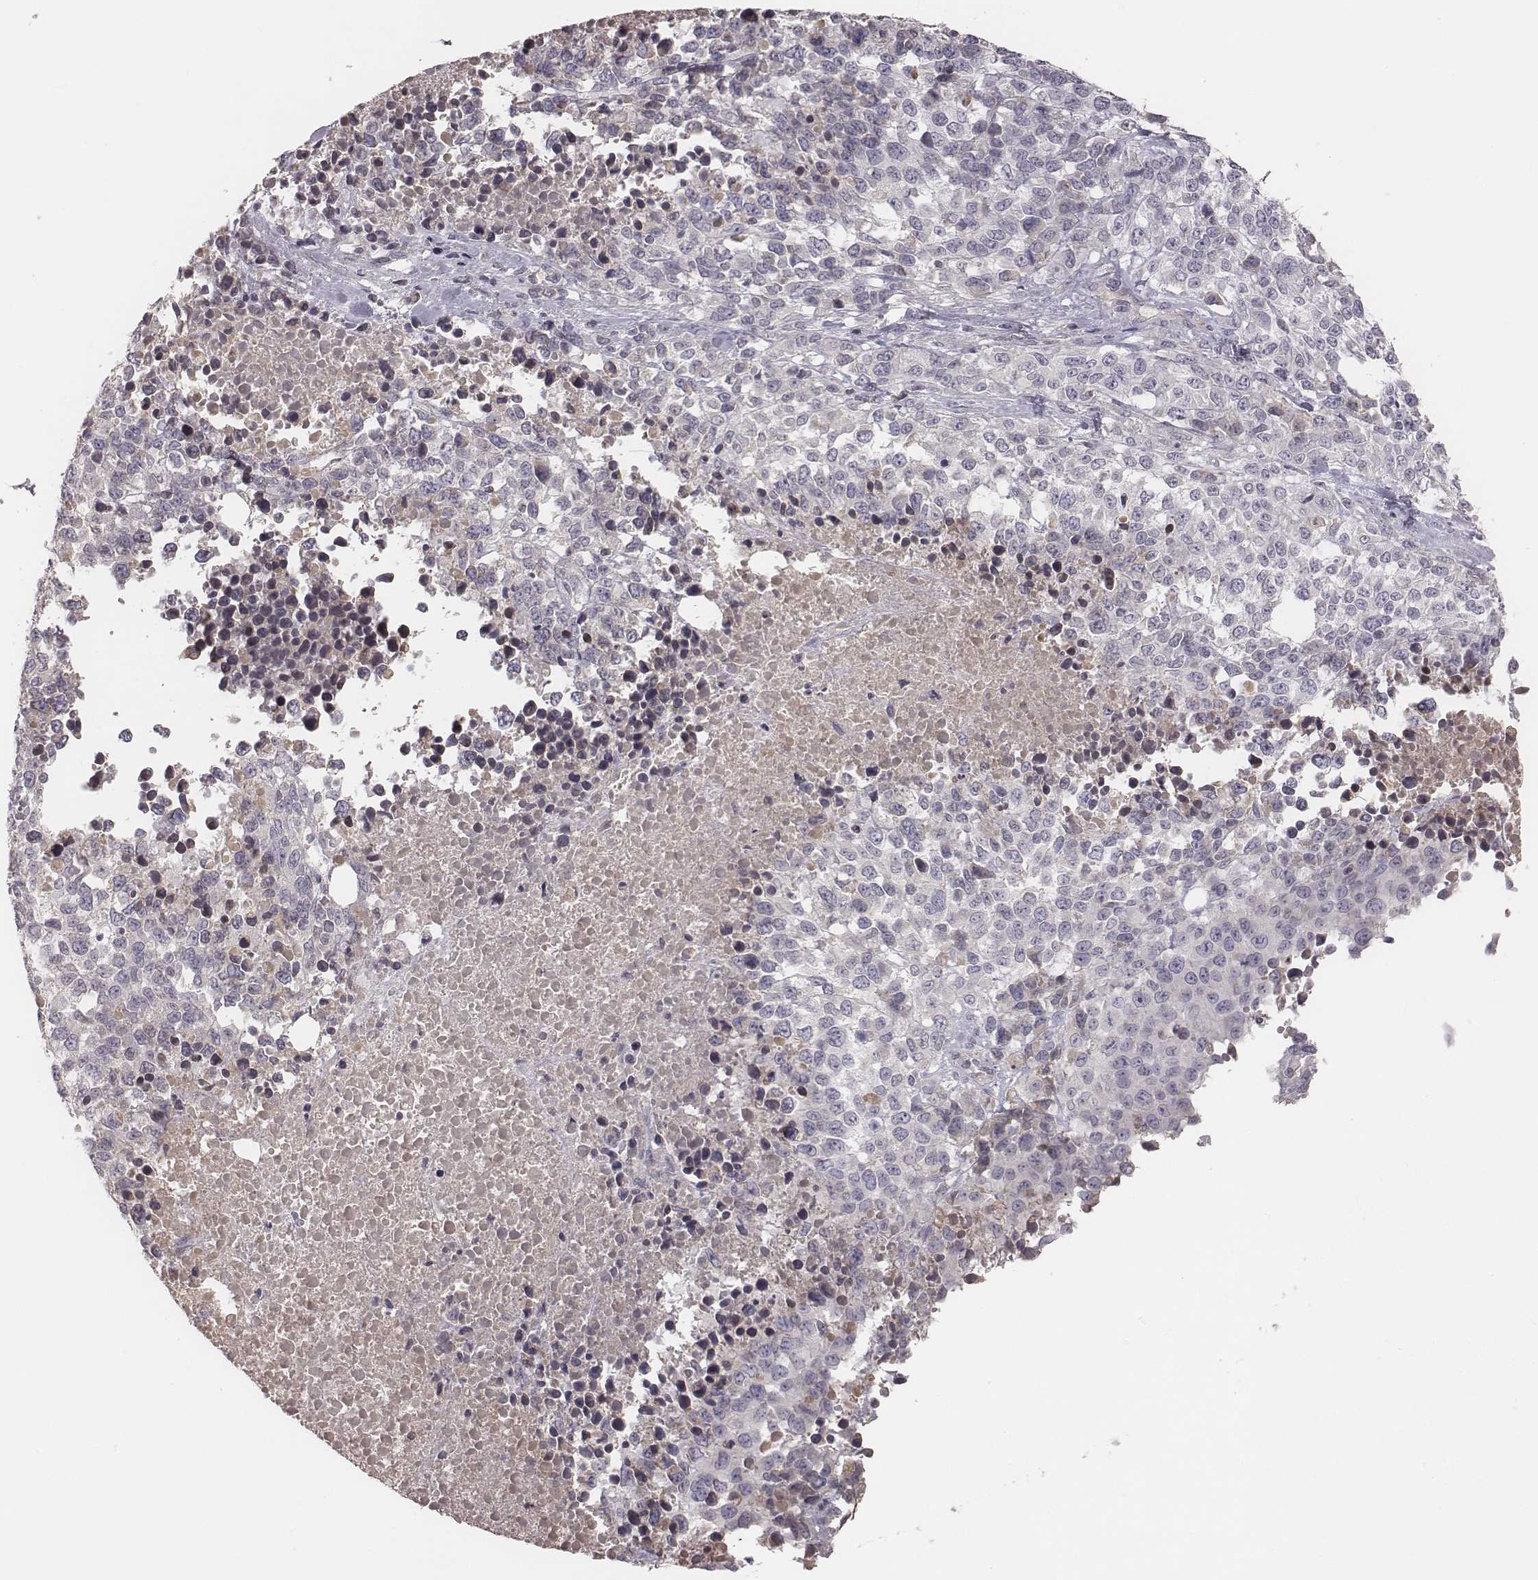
{"staining": {"intensity": "negative", "quantity": "none", "location": "none"}, "tissue": "melanoma", "cell_type": "Tumor cells", "image_type": "cancer", "snomed": [{"axis": "morphology", "description": "Malignant melanoma, Metastatic site"}, {"axis": "topography", "description": "Skin"}], "caption": "Melanoma was stained to show a protein in brown. There is no significant staining in tumor cells.", "gene": "TLX3", "patient": {"sex": "male", "age": 84}}